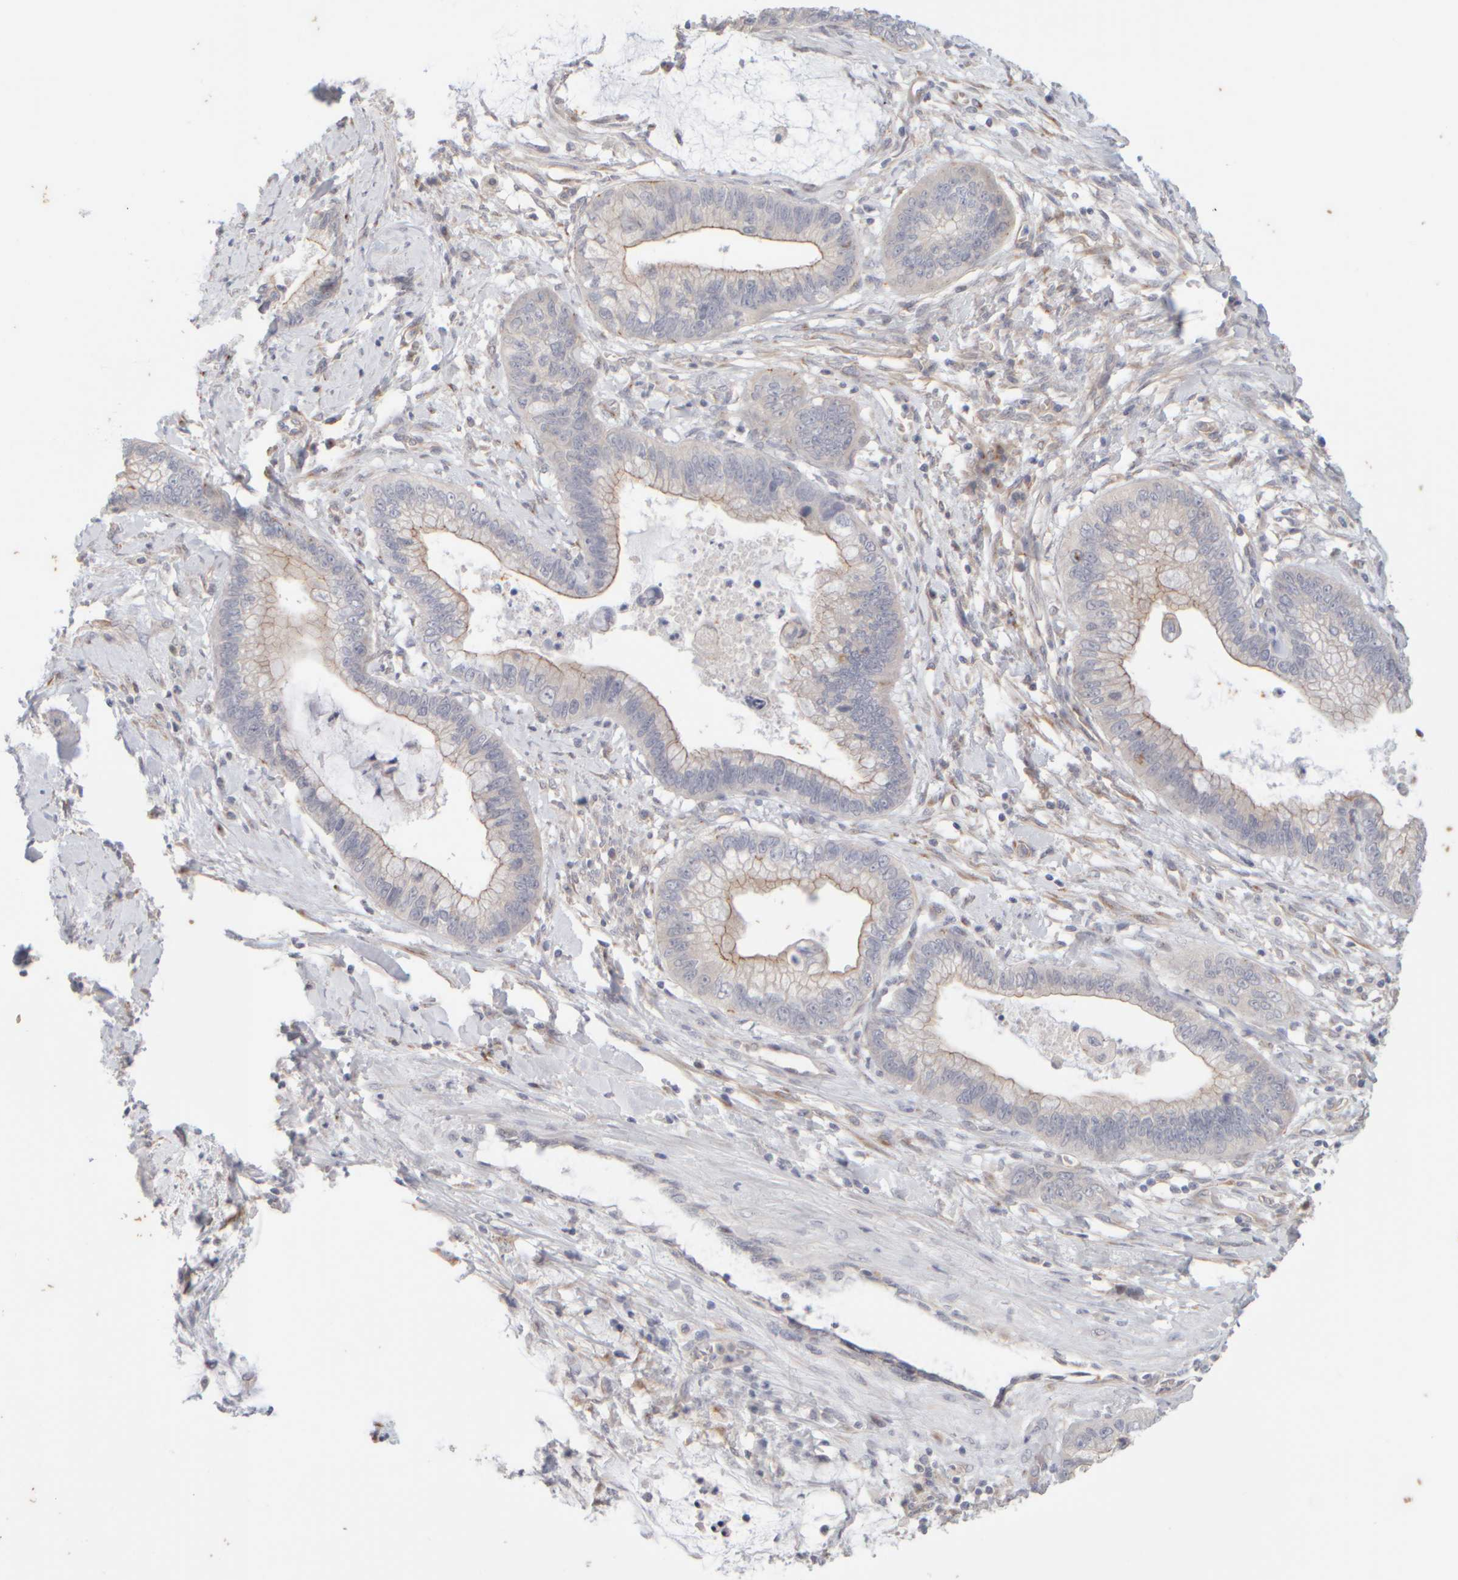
{"staining": {"intensity": "weak", "quantity": "<25%", "location": "cytoplasmic/membranous"}, "tissue": "cervical cancer", "cell_type": "Tumor cells", "image_type": "cancer", "snomed": [{"axis": "morphology", "description": "Adenocarcinoma, NOS"}, {"axis": "topography", "description": "Cervix"}], "caption": "This is a photomicrograph of IHC staining of cervical adenocarcinoma, which shows no positivity in tumor cells.", "gene": "GOPC", "patient": {"sex": "female", "age": 44}}